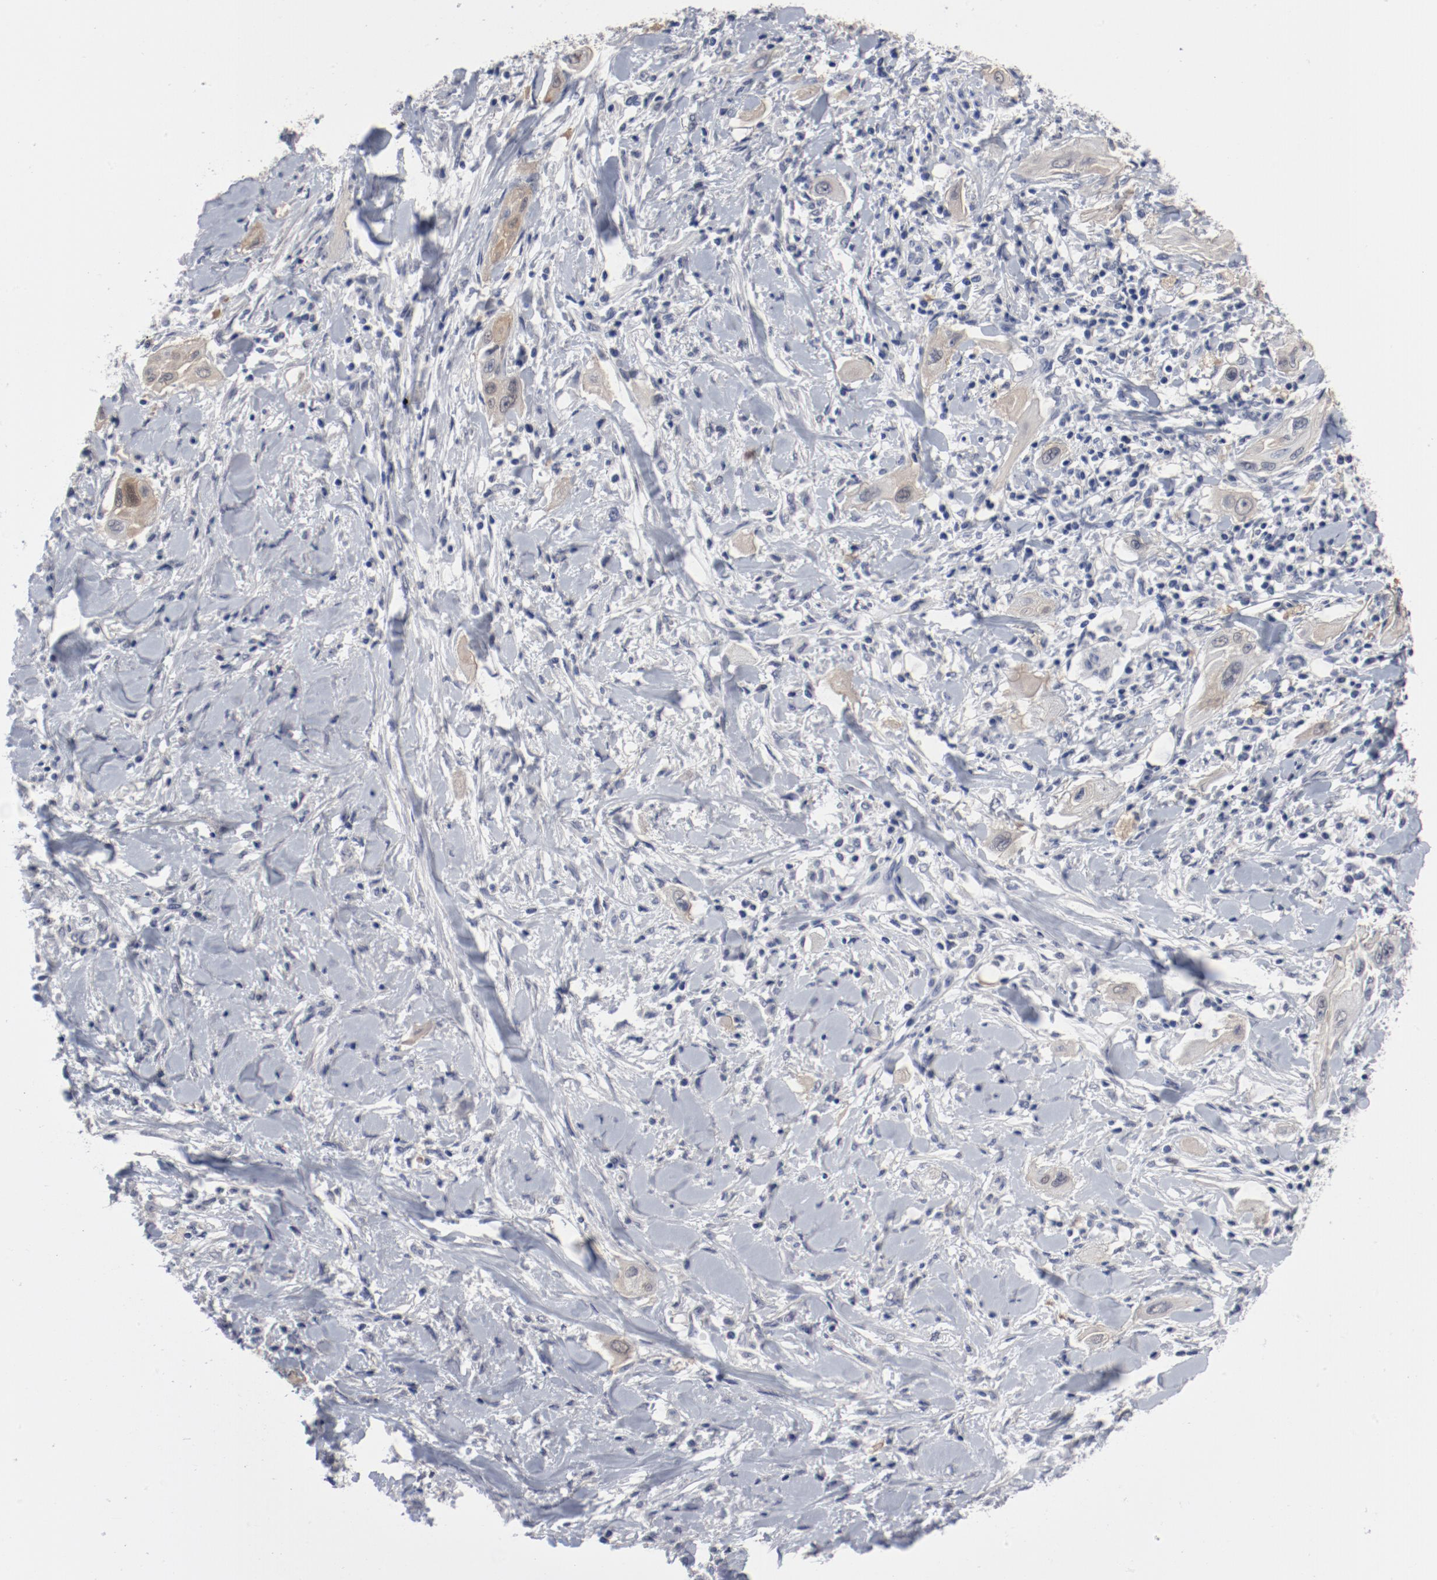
{"staining": {"intensity": "negative", "quantity": "none", "location": "none"}, "tissue": "lung cancer", "cell_type": "Tumor cells", "image_type": "cancer", "snomed": [{"axis": "morphology", "description": "Squamous cell carcinoma, NOS"}, {"axis": "topography", "description": "Lung"}], "caption": "Tumor cells are negative for brown protein staining in squamous cell carcinoma (lung).", "gene": "ANKLE2", "patient": {"sex": "female", "age": 47}}